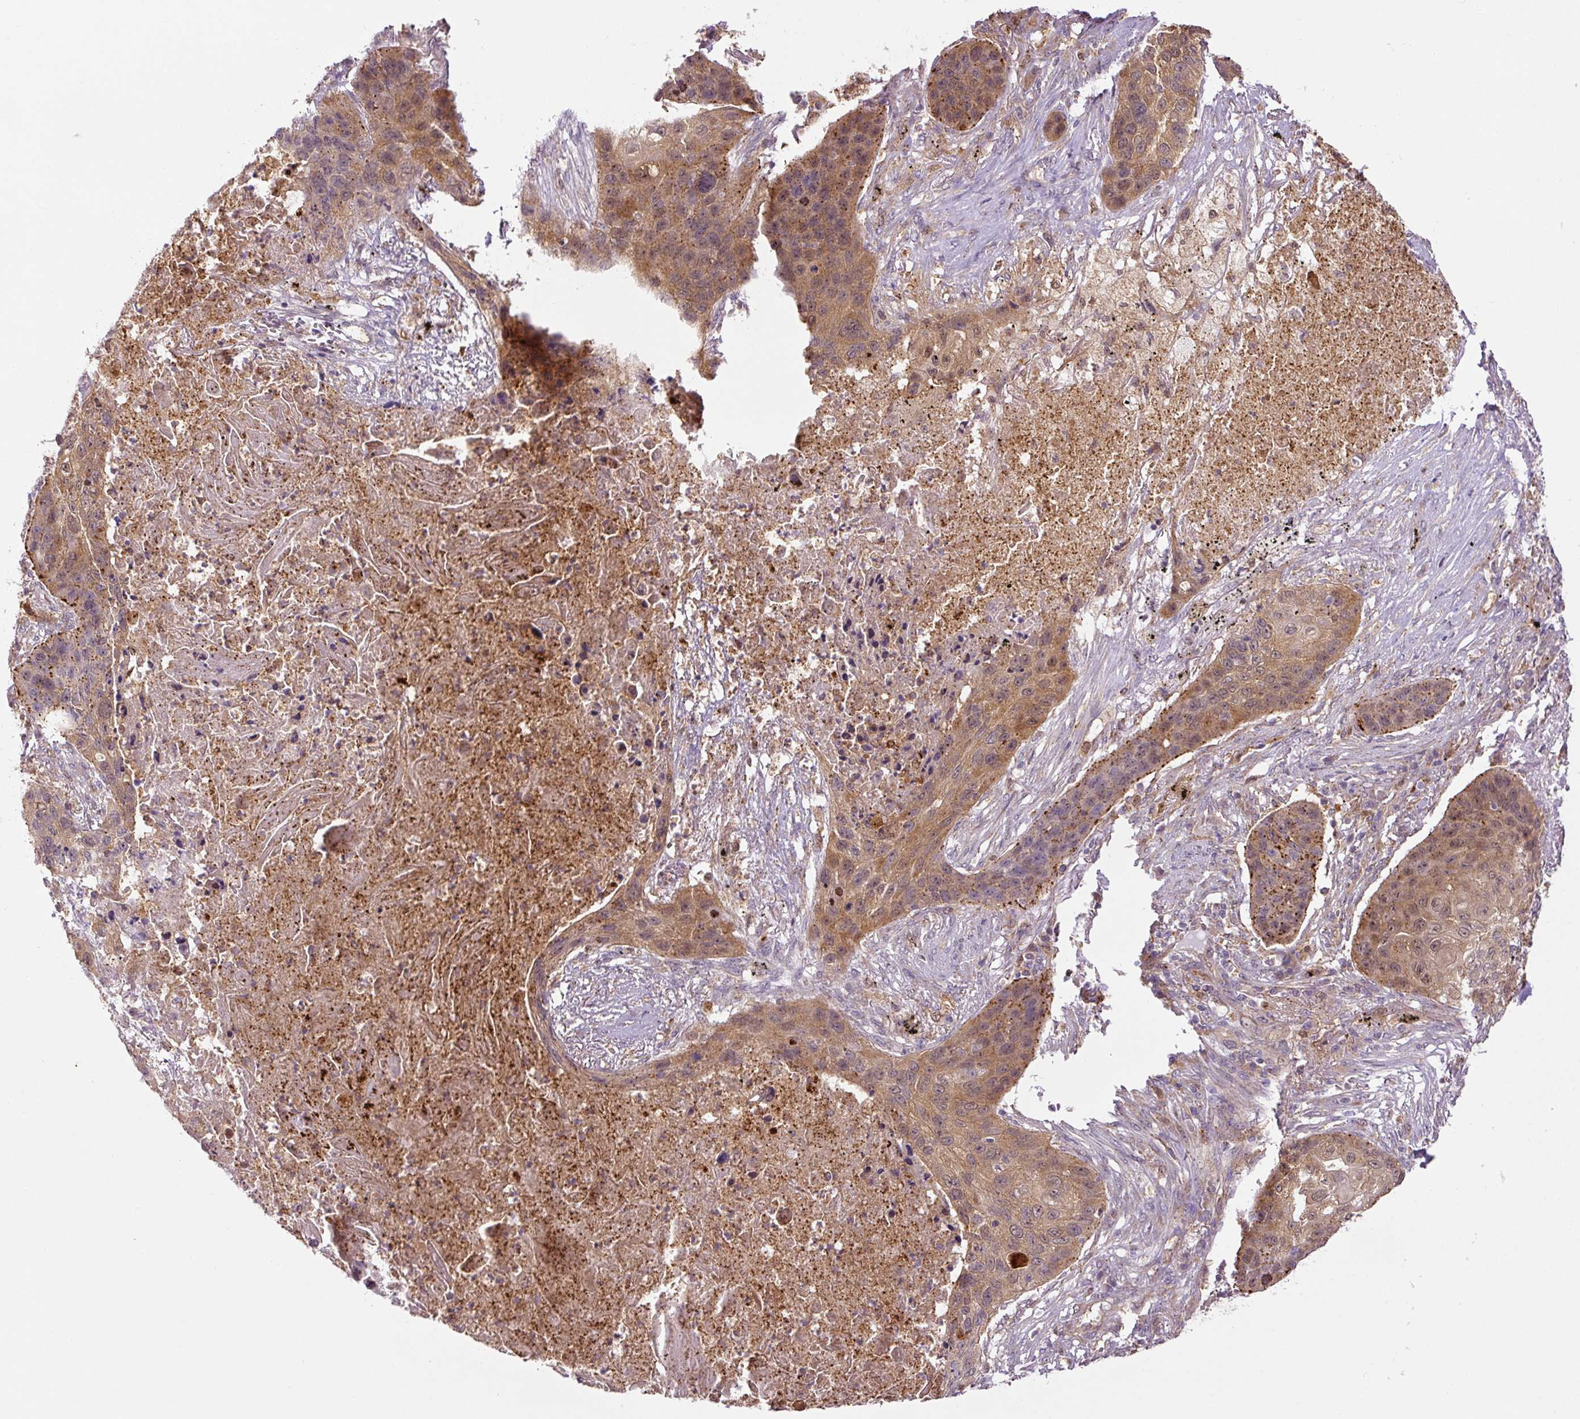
{"staining": {"intensity": "moderate", "quantity": ">75%", "location": "cytoplasmic/membranous,nuclear"}, "tissue": "lung cancer", "cell_type": "Tumor cells", "image_type": "cancer", "snomed": [{"axis": "morphology", "description": "Squamous cell carcinoma, NOS"}, {"axis": "topography", "description": "Lung"}], "caption": "Tumor cells demonstrate medium levels of moderate cytoplasmic/membranous and nuclear staining in about >75% of cells in human lung squamous cell carcinoma.", "gene": "ZSWIM7", "patient": {"sex": "female", "age": 63}}